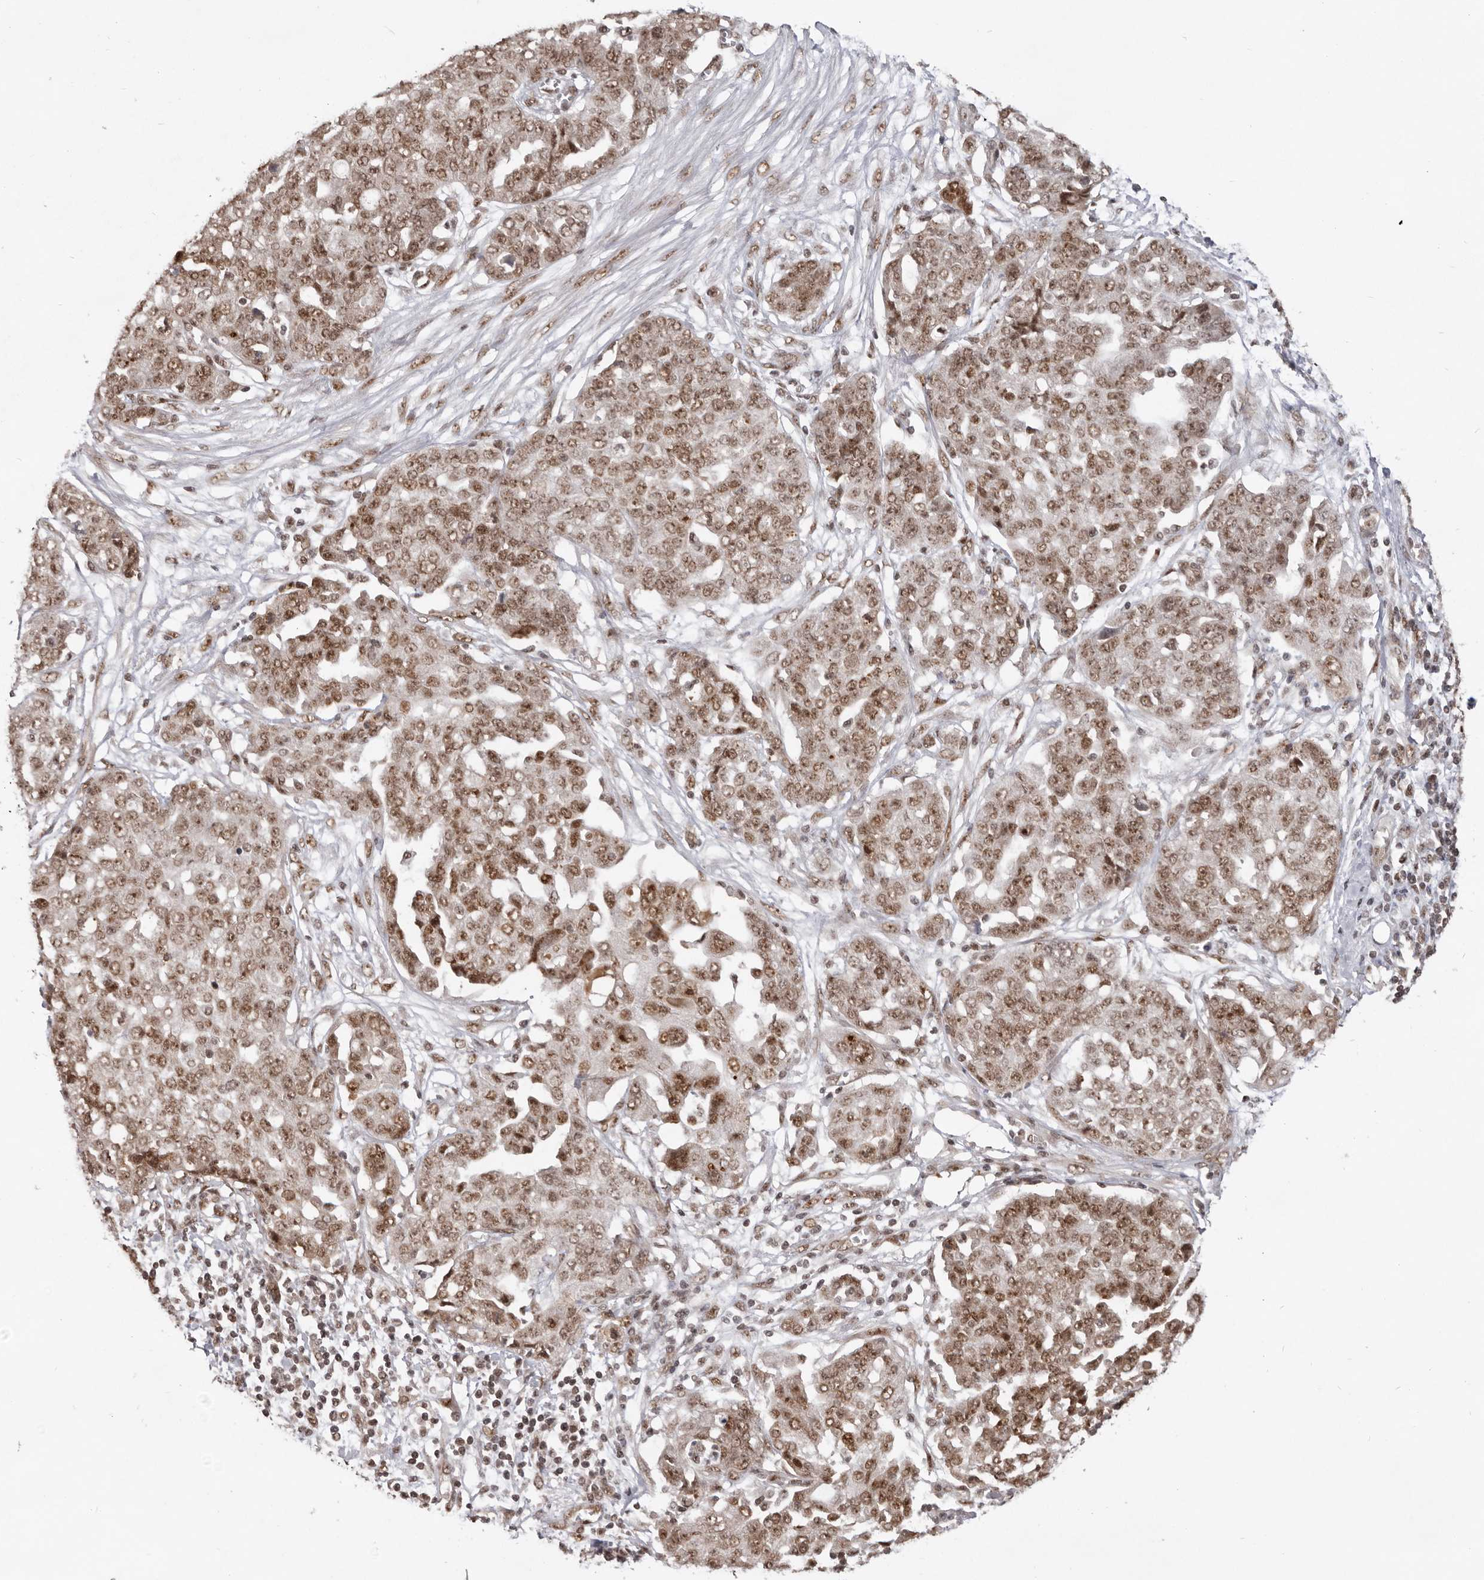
{"staining": {"intensity": "moderate", "quantity": ">75%", "location": "nuclear"}, "tissue": "ovarian cancer", "cell_type": "Tumor cells", "image_type": "cancer", "snomed": [{"axis": "morphology", "description": "Cystadenocarcinoma, serous, NOS"}, {"axis": "topography", "description": "Soft tissue"}, {"axis": "topography", "description": "Ovary"}], "caption": "Immunohistochemistry histopathology image of ovarian cancer (serous cystadenocarcinoma) stained for a protein (brown), which demonstrates medium levels of moderate nuclear expression in approximately >75% of tumor cells.", "gene": "CHTOP", "patient": {"sex": "female", "age": 57}}